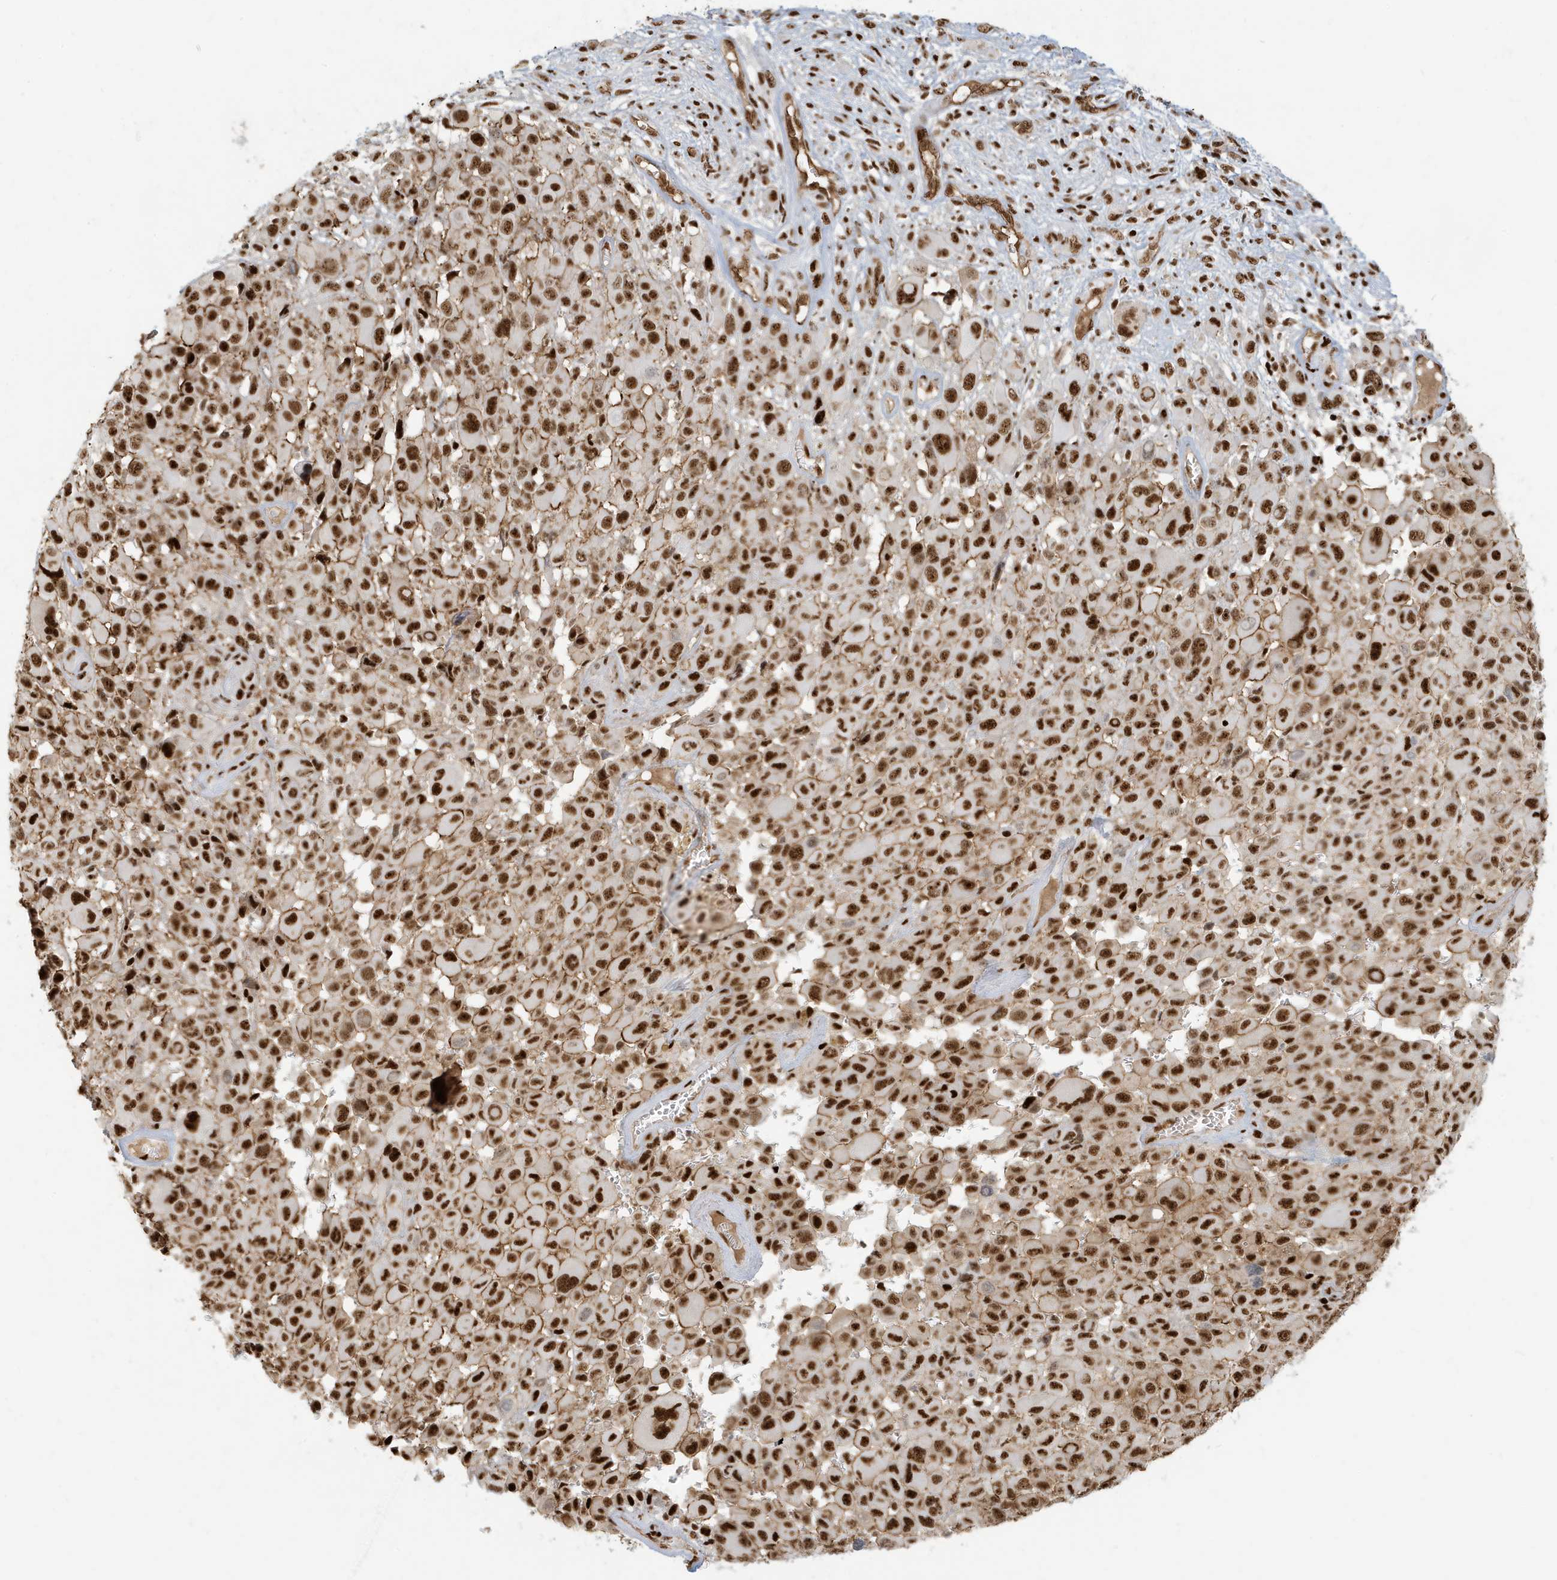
{"staining": {"intensity": "strong", "quantity": ">75%", "location": "nuclear"}, "tissue": "melanoma", "cell_type": "Tumor cells", "image_type": "cancer", "snomed": [{"axis": "morphology", "description": "Malignant melanoma, NOS"}, {"axis": "topography", "description": "Skin of trunk"}], "caption": "A high amount of strong nuclear expression is appreciated in approximately >75% of tumor cells in melanoma tissue.", "gene": "CKS2", "patient": {"sex": "male", "age": 71}}